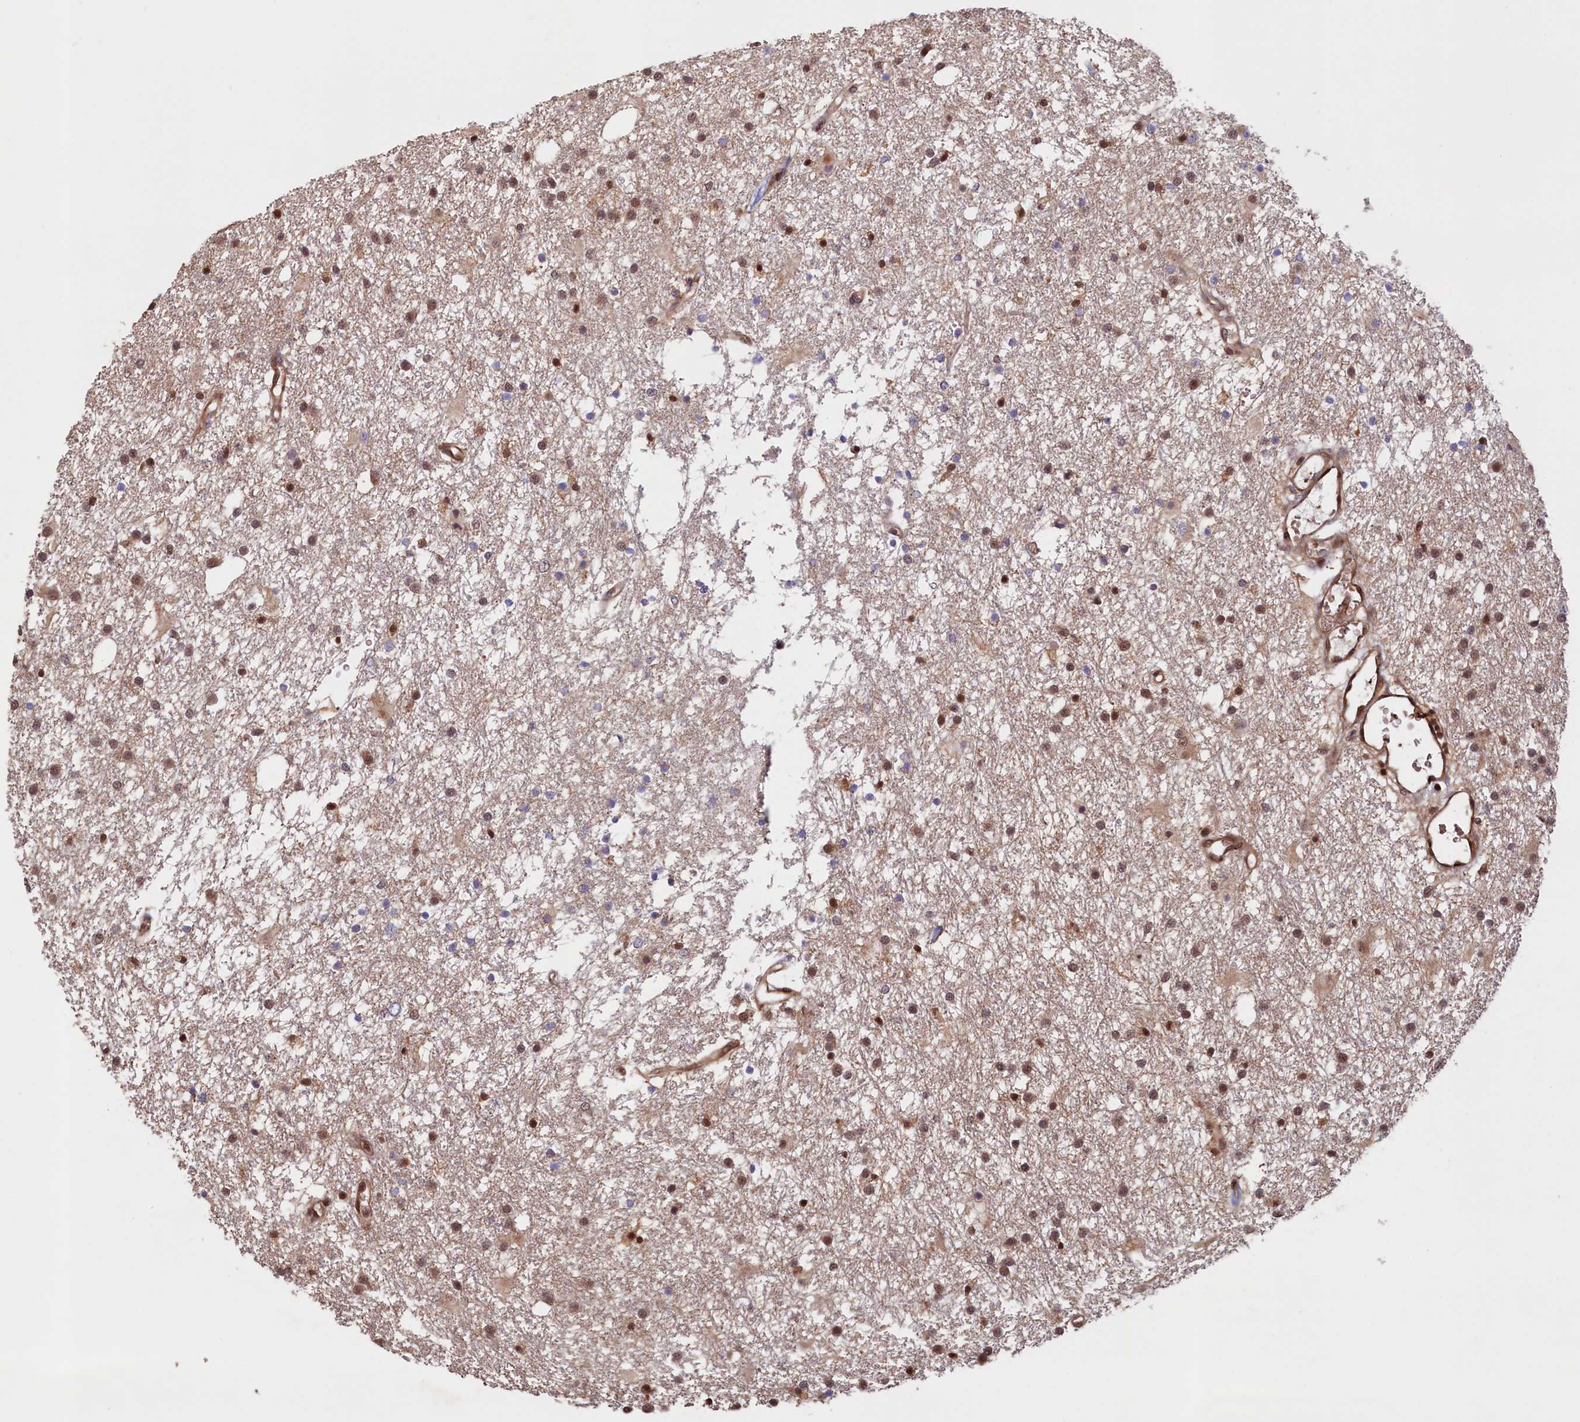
{"staining": {"intensity": "moderate", "quantity": "25%-75%", "location": "nuclear"}, "tissue": "glioma", "cell_type": "Tumor cells", "image_type": "cancer", "snomed": [{"axis": "morphology", "description": "Glioma, malignant, High grade"}, {"axis": "topography", "description": "Brain"}], "caption": "Approximately 25%-75% of tumor cells in human high-grade glioma (malignant) show moderate nuclear protein staining as visualized by brown immunohistochemical staining.", "gene": "DUOXA1", "patient": {"sex": "male", "age": 77}}